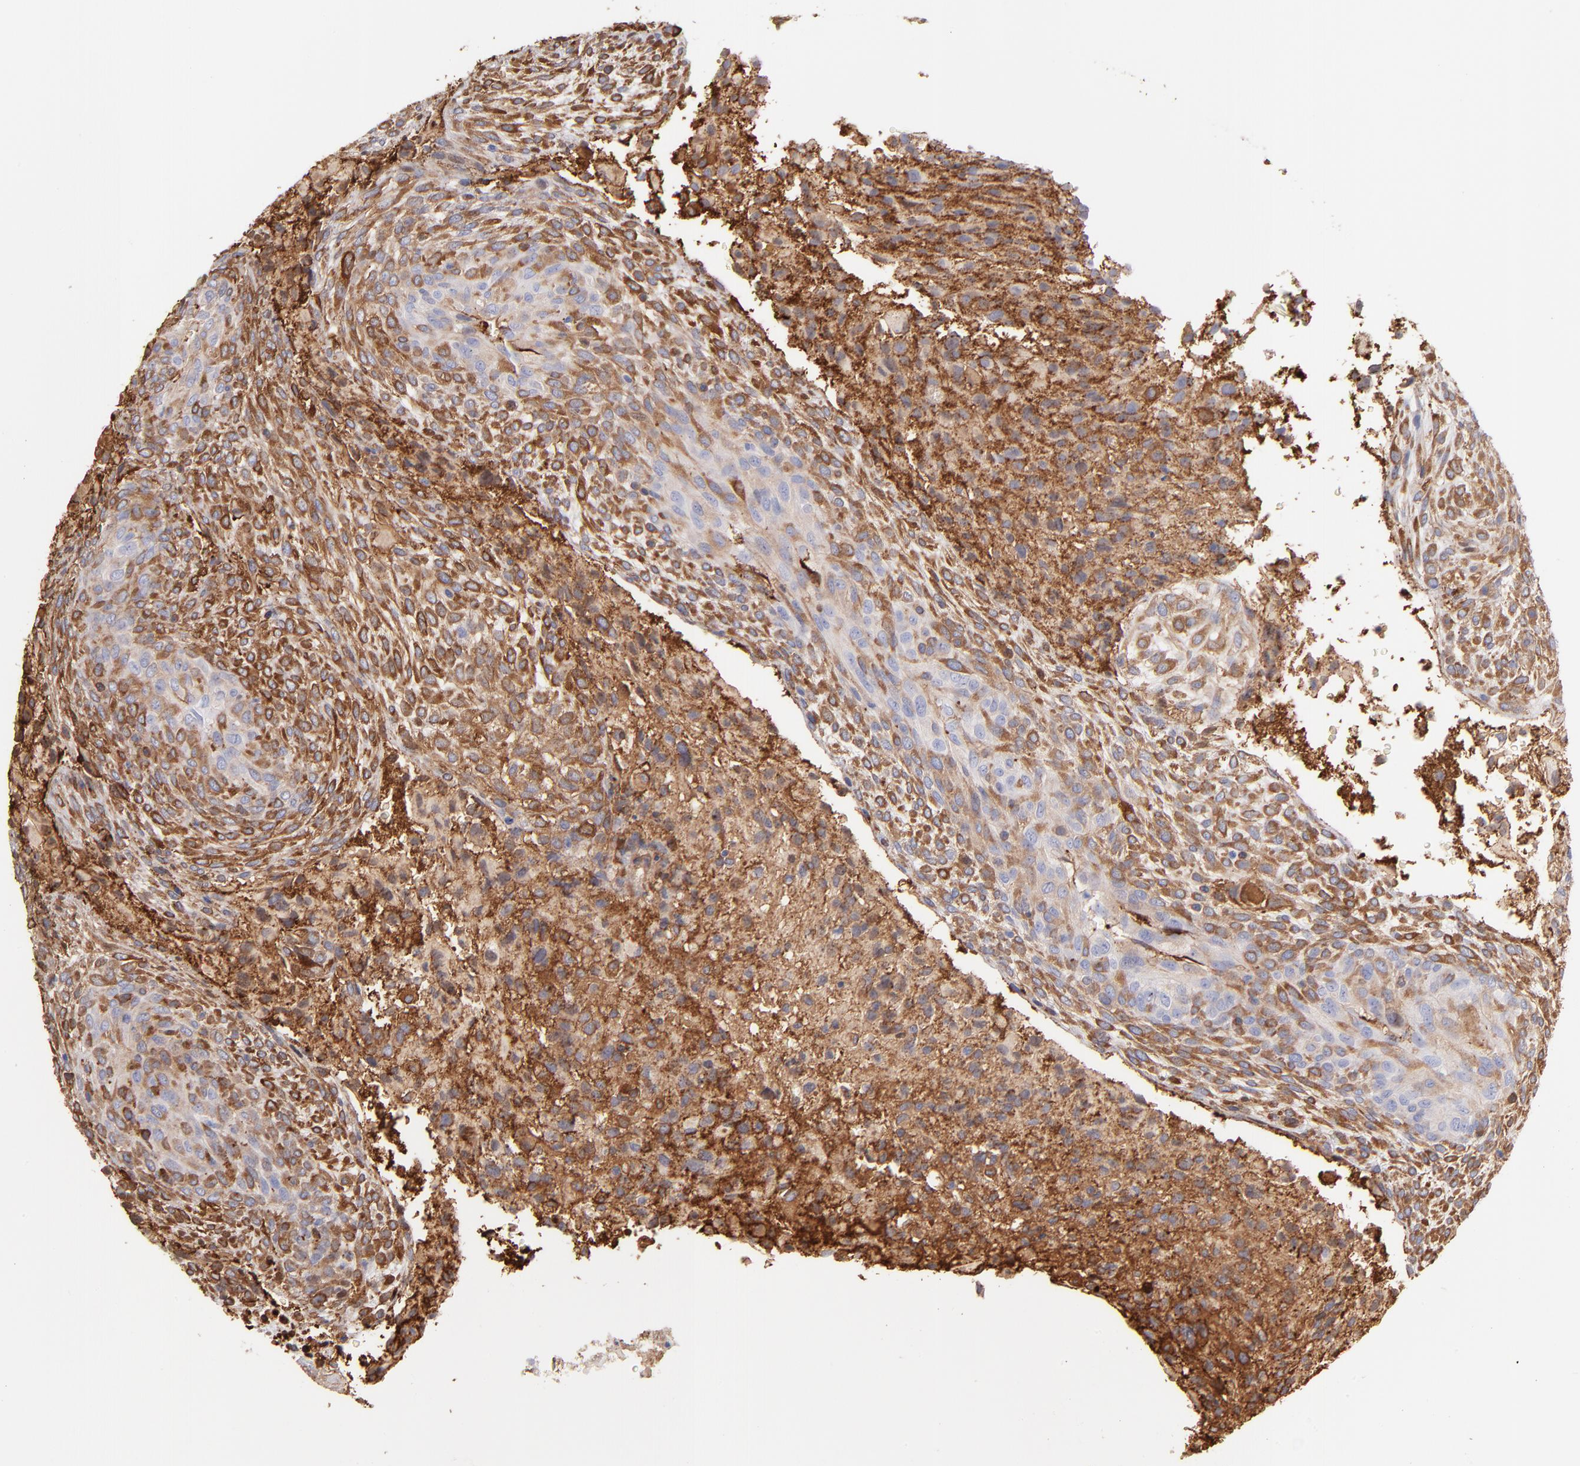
{"staining": {"intensity": "strong", "quantity": ">75%", "location": "cytoplasmic/membranous"}, "tissue": "glioma", "cell_type": "Tumor cells", "image_type": "cancer", "snomed": [{"axis": "morphology", "description": "Glioma, malignant, High grade"}, {"axis": "topography", "description": "Cerebral cortex"}], "caption": "Glioma tissue exhibits strong cytoplasmic/membranous expression in about >75% of tumor cells, visualized by immunohistochemistry.", "gene": "PRKCA", "patient": {"sex": "female", "age": 55}}